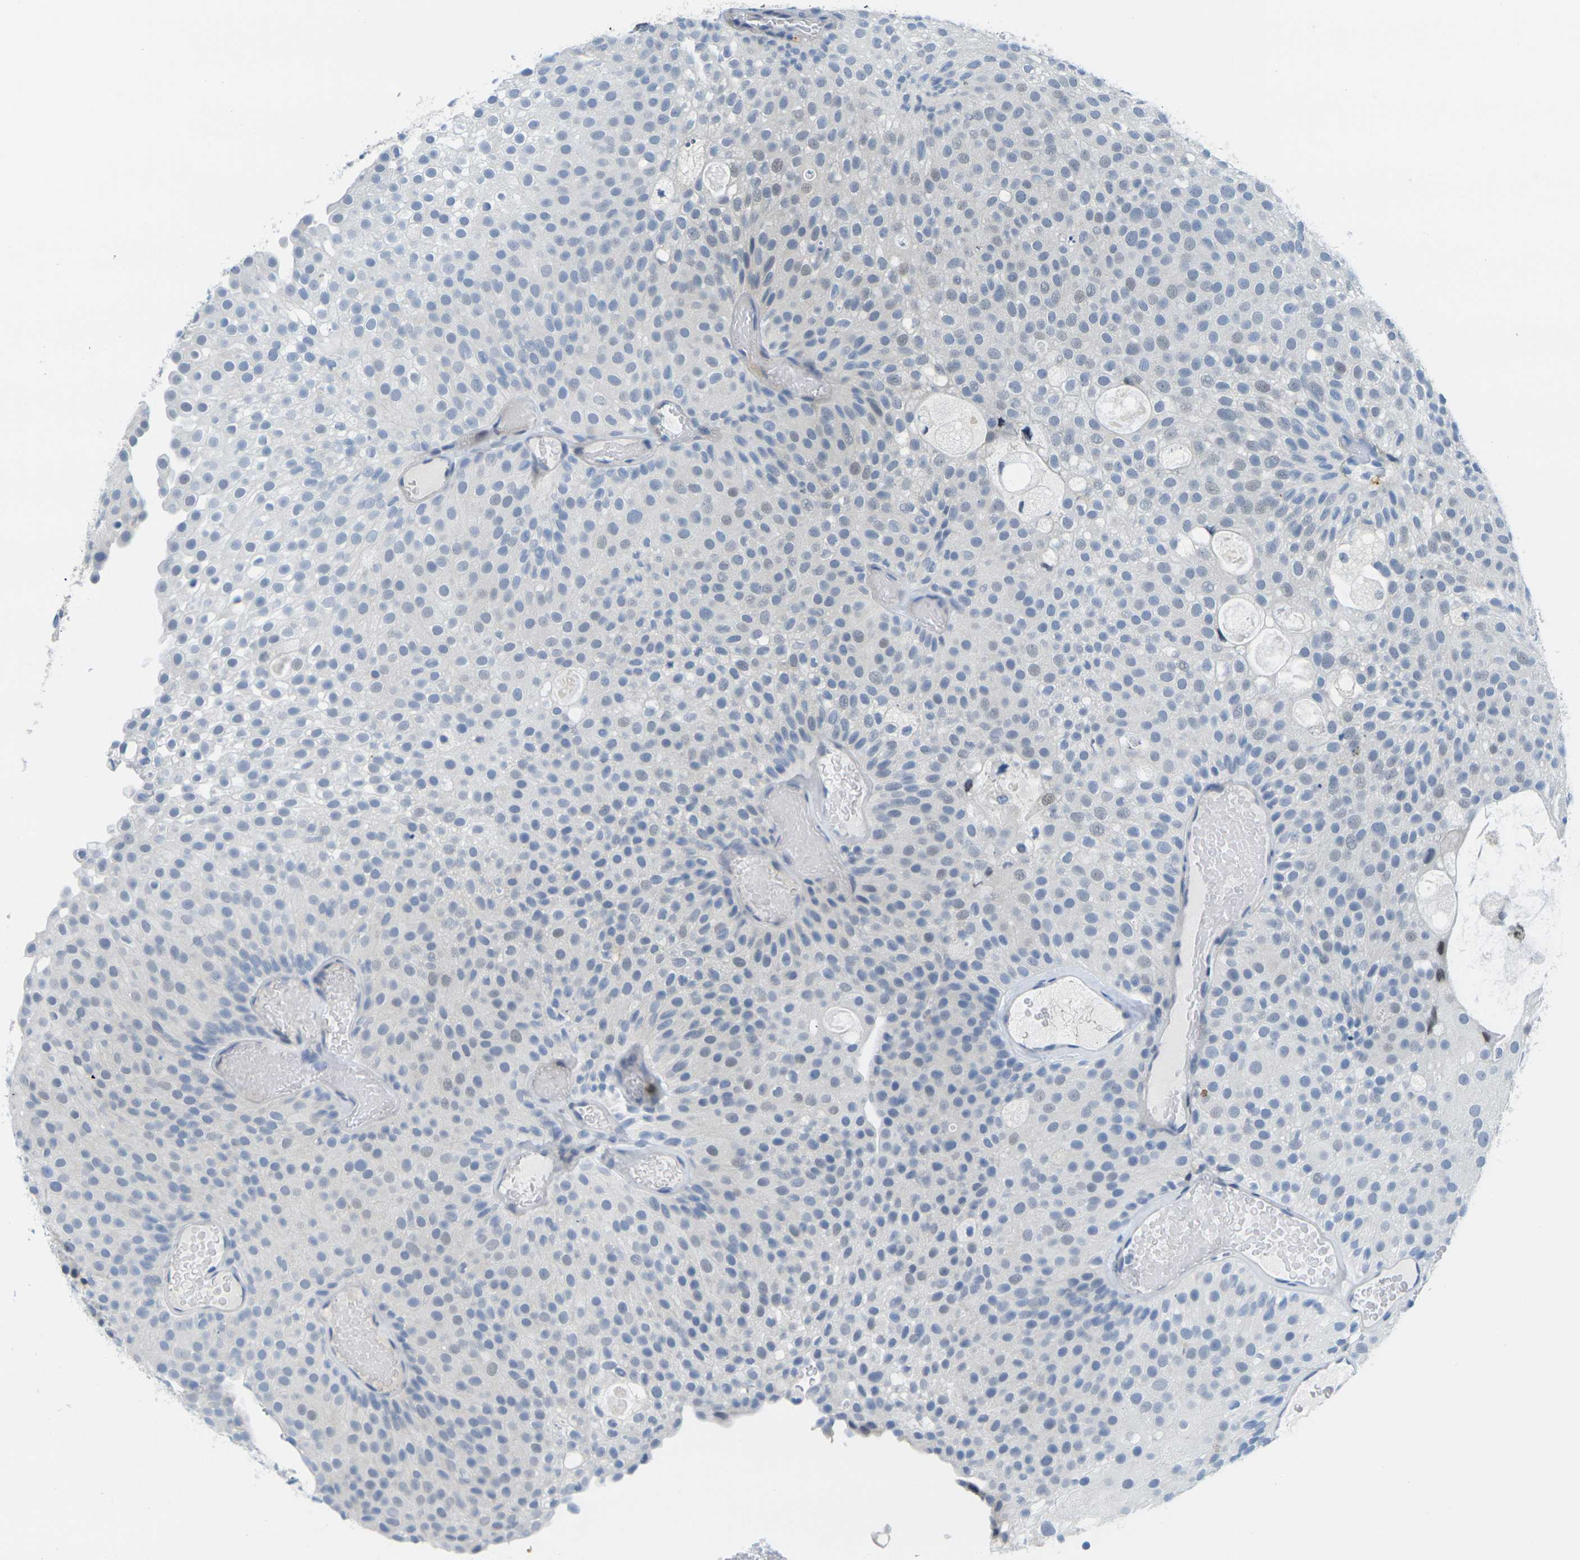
{"staining": {"intensity": "negative", "quantity": "none", "location": "none"}, "tissue": "urothelial cancer", "cell_type": "Tumor cells", "image_type": "cancer", "snomed": [{"axis": "morphology", "description": "Urothelial carcinoma, Low grade"}, {"axis": "topography", "description": "Urinary bladder"}], "caption": "A histopathology image of human urothelial carcinoma (low-grade) is negative for staining in tumor cells.", "gene": "CD3D", "patient": {"sex": "male", "age": 78}}